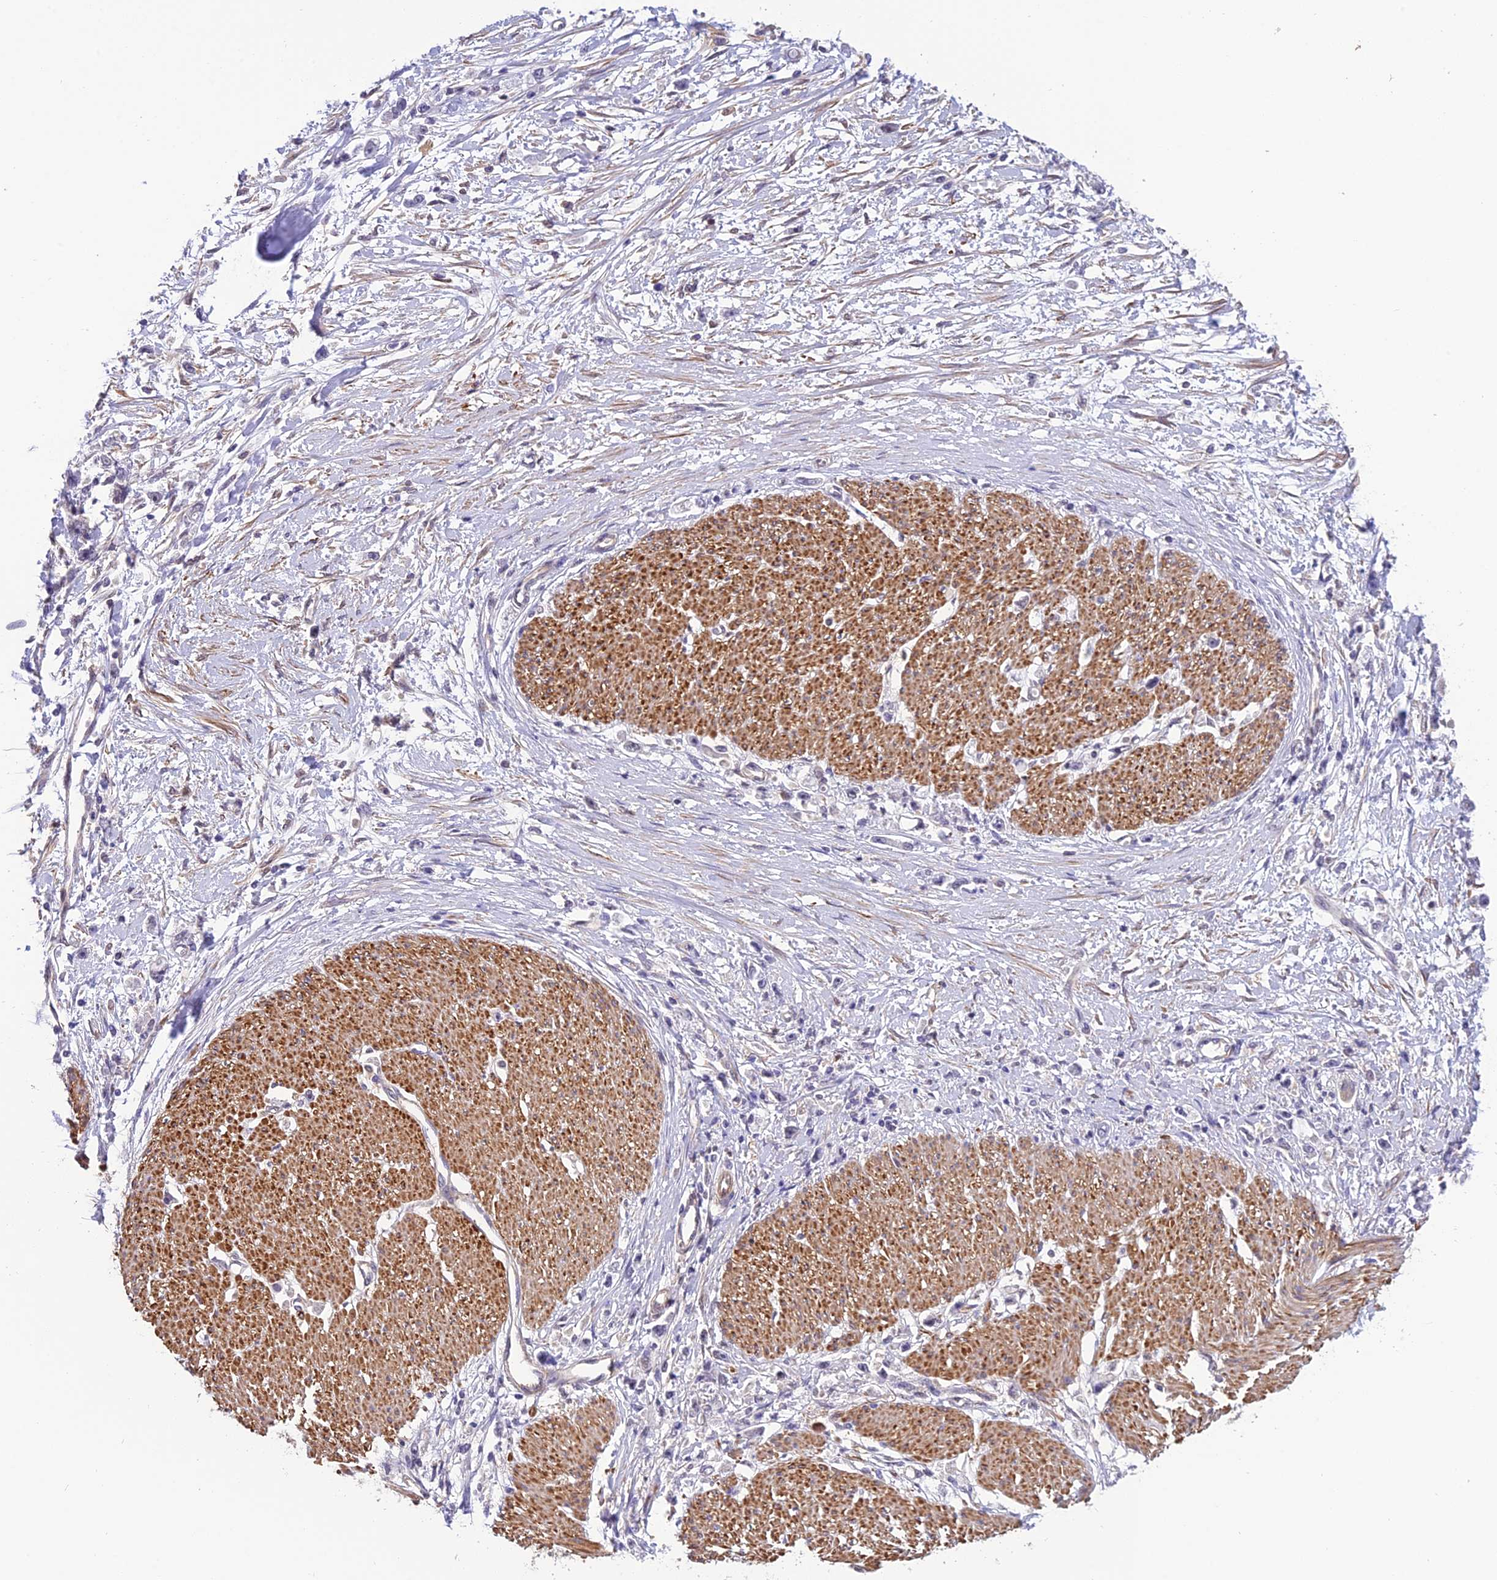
{"staining": {"intensity": "negative", "quantity": "none", "location": "none"}, "tissue": "stomach cancer", "cell_type": "Tumor cells", "image_type": "cancer", "snomed": [{"axis": "morphology", "description": "Adenocarcinoma, NOS"}, {"axis": "topography", "description": "Stomach"}], "caption": "Protein analysis of stomach cancer (adenocarcinoma) shows no significant staining in tumor cells.", "gene": "PSMB3", "patient": {"sex": "female", "age": 59}}